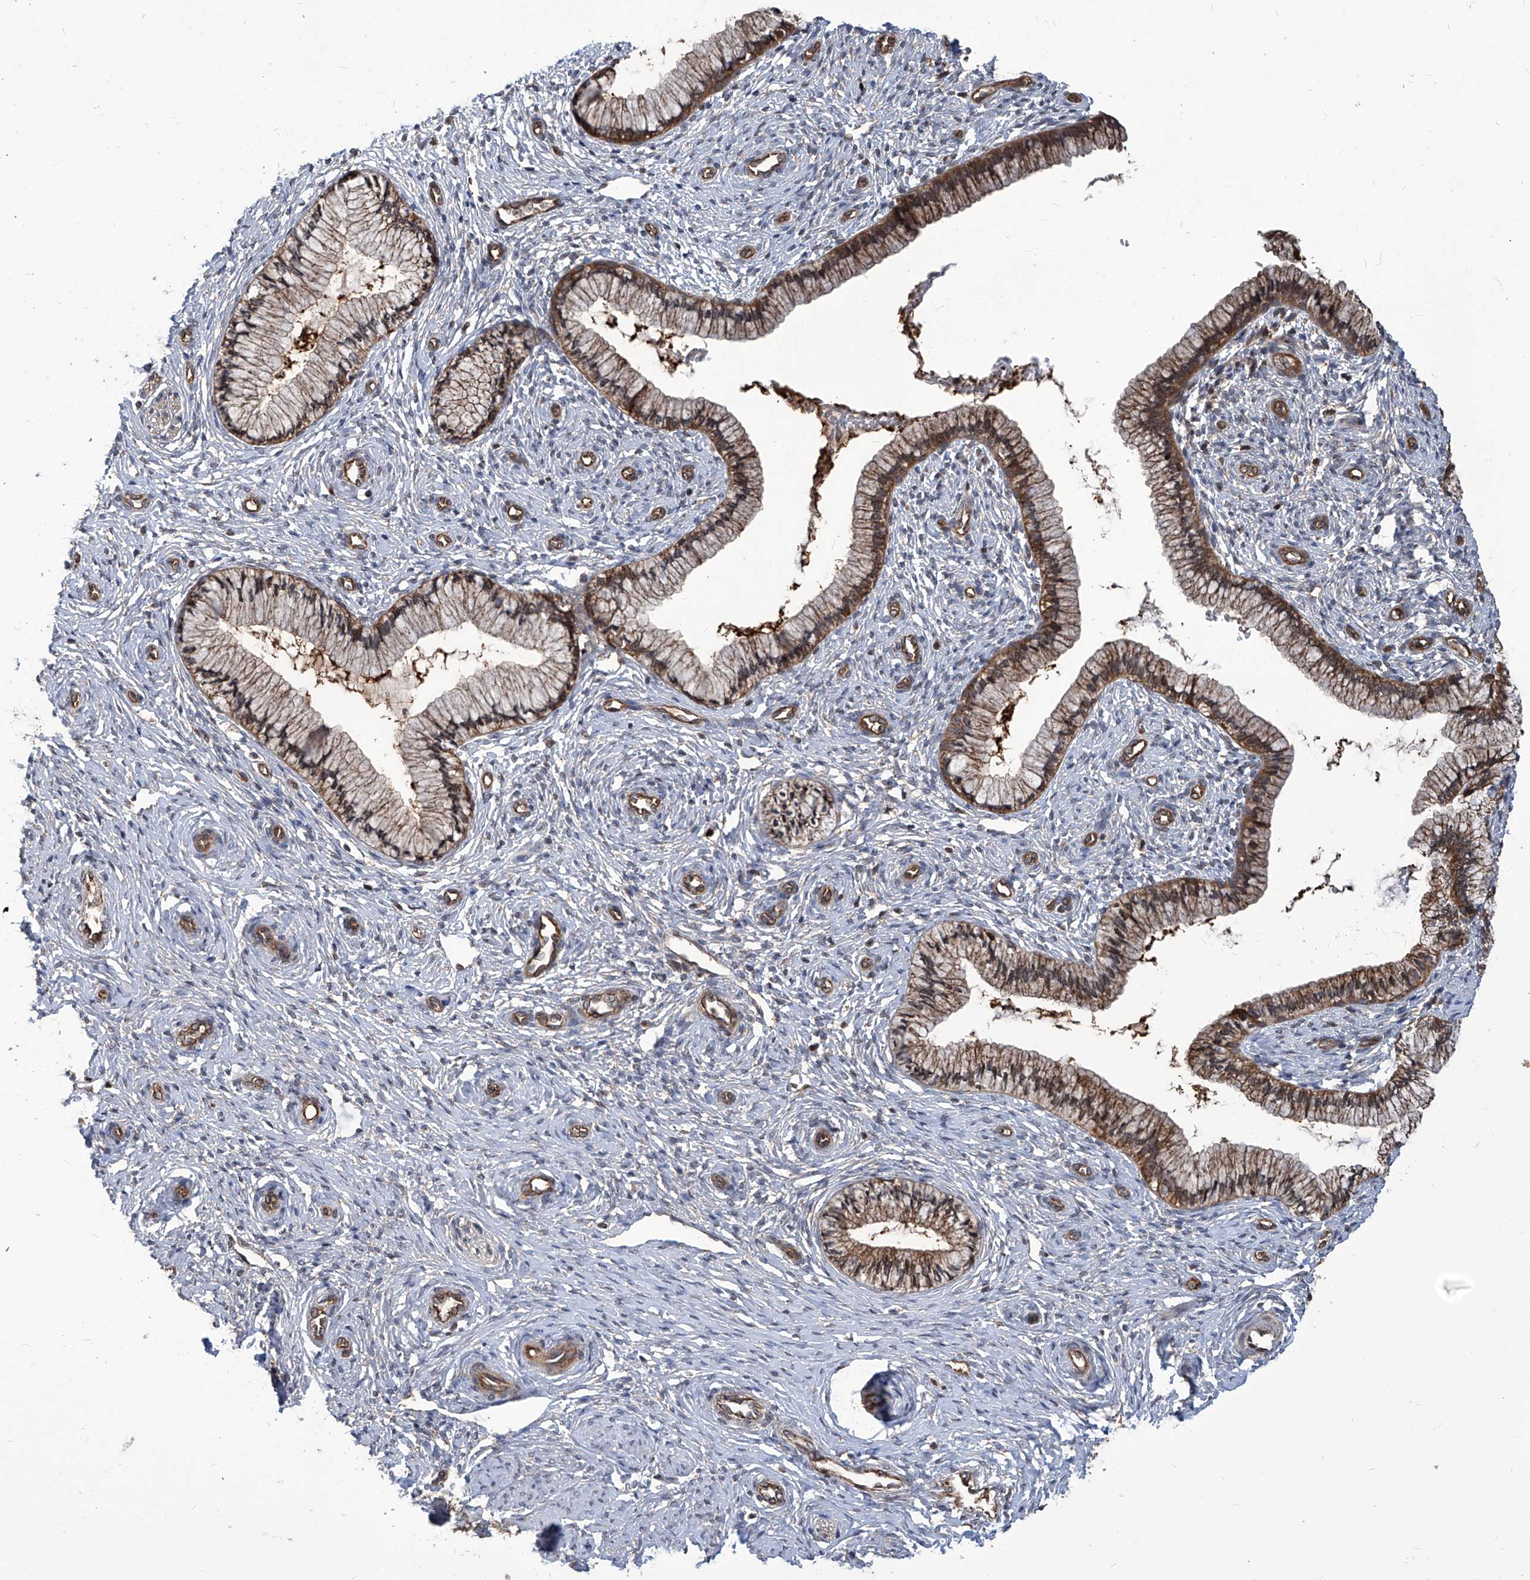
{"staining": {"intensity": "moderate", "quantity": ">75%", "location": "cytoplasmic/membranous"}, "tissue": "cervix", "cell_type": "Glandular cells", "image_type": "normal", "snomed": [{"axis": "morphology", "description": "Normal tissue, NOS"}, {"axis": "topography", "description": "Cervix"}], "caption": "Immunohistochemical staining of normal cervix shows medium levels of moderate cytoplasmic/membranous staining in approximately >75% of glandular cells.", "gene": "PSMB1", "patient": {"sex": "female", "age": 27}}